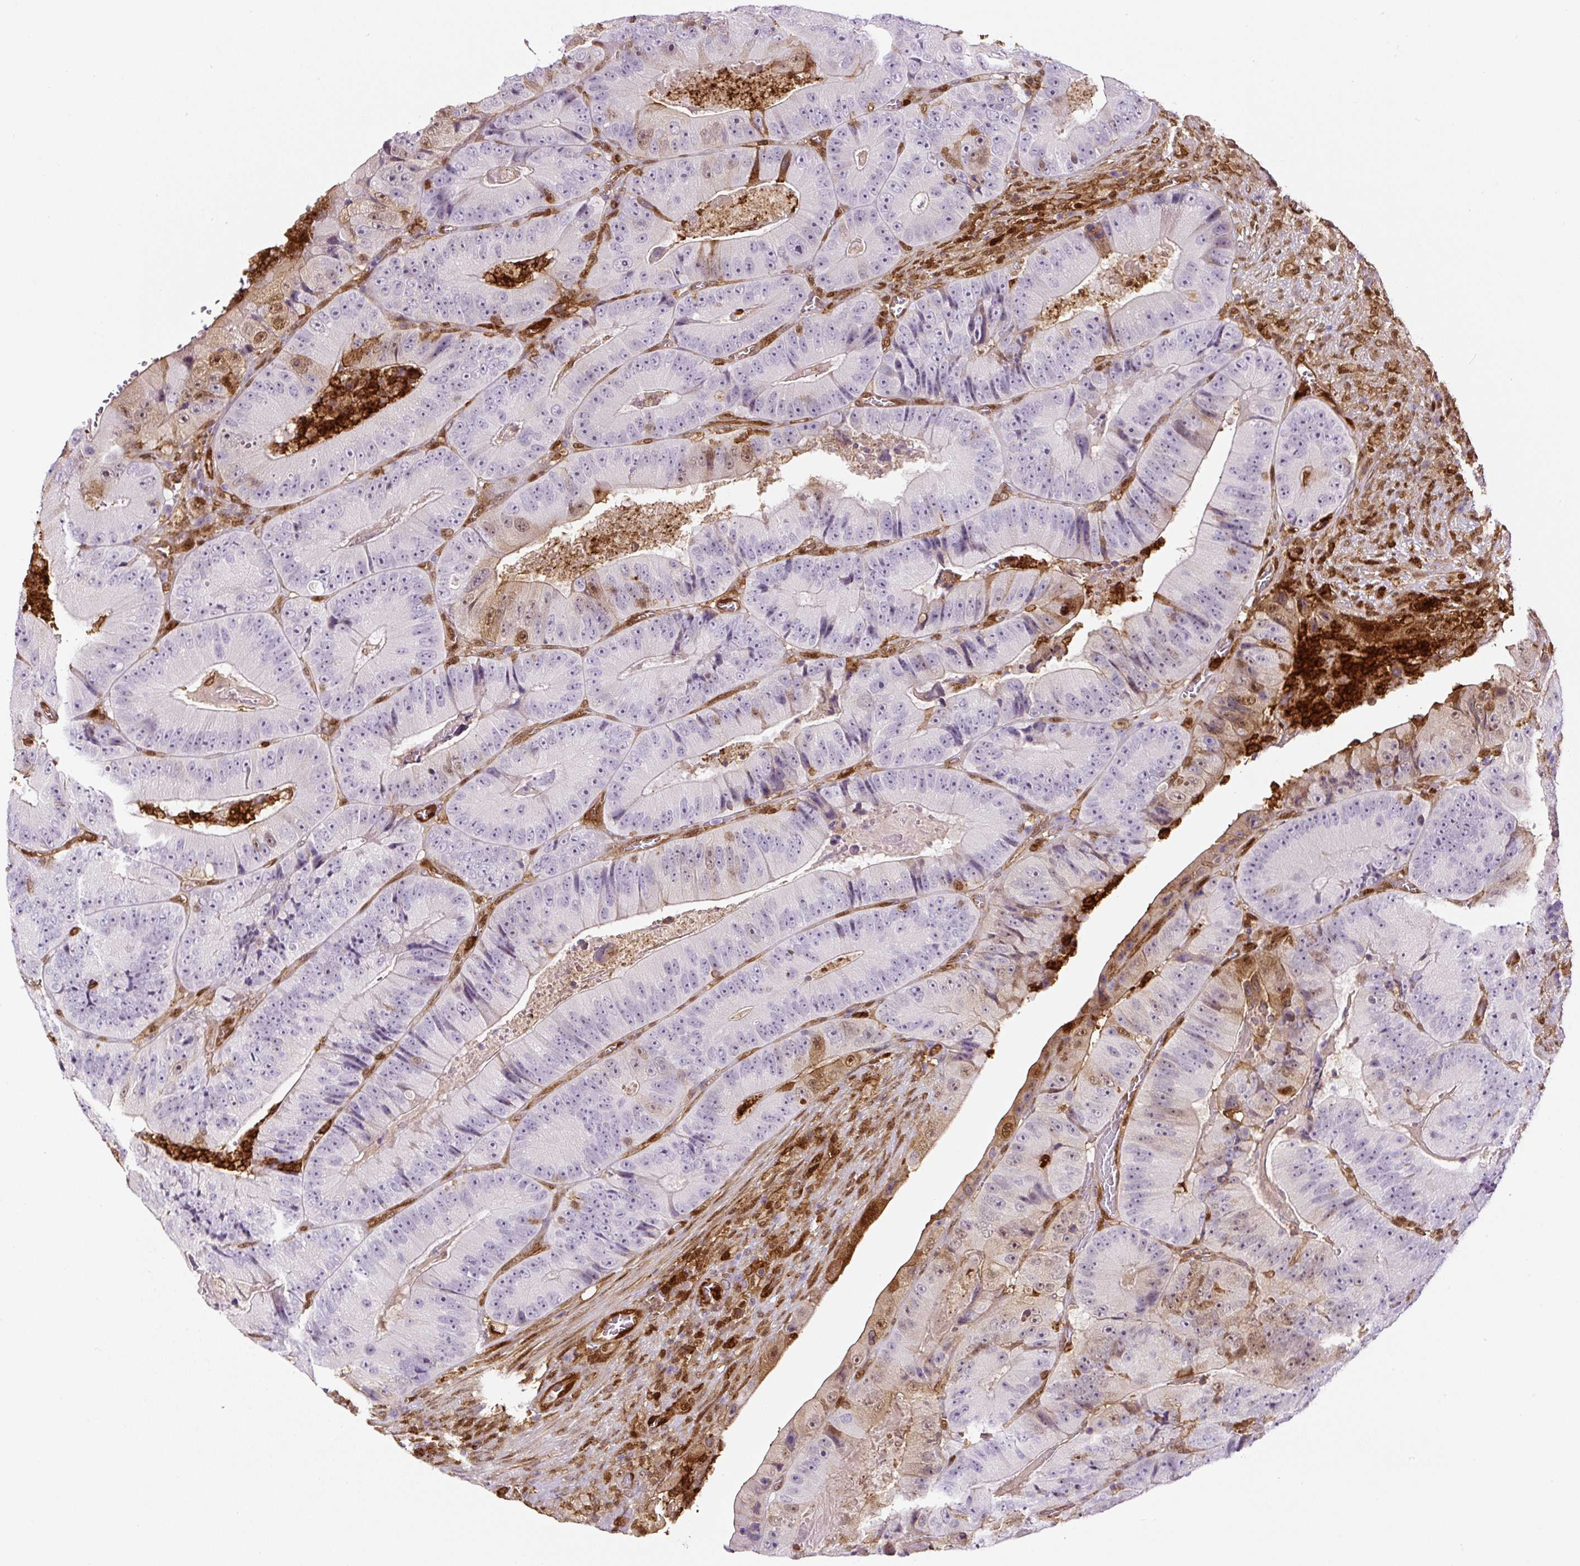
{"staining": {"intensity": "moderate", "quantity": "<25%", "location": "cytoplasmic/membranous,nuclear"}, "tissue": "colorectal cancer", "cell_type": "Tumor cells", "image_type": "cancer", "snomed": [{"axis": "morphology", "description": "Adenocarcinoma, NOS"}, {"axis": "topography", "description": "Colon"}], "caption": "Immunohistochemistry (IHC) (DAB (3,3'-diaminobenzidine)) staining of human colorectal cancer (adenocarcinoma) displays moderate cytoplasmic/membranous and nuclear protein staining in about <25% of tumor cells.", "gene": "ANXA1", "patient": {"sex": "female", "age": 86}}